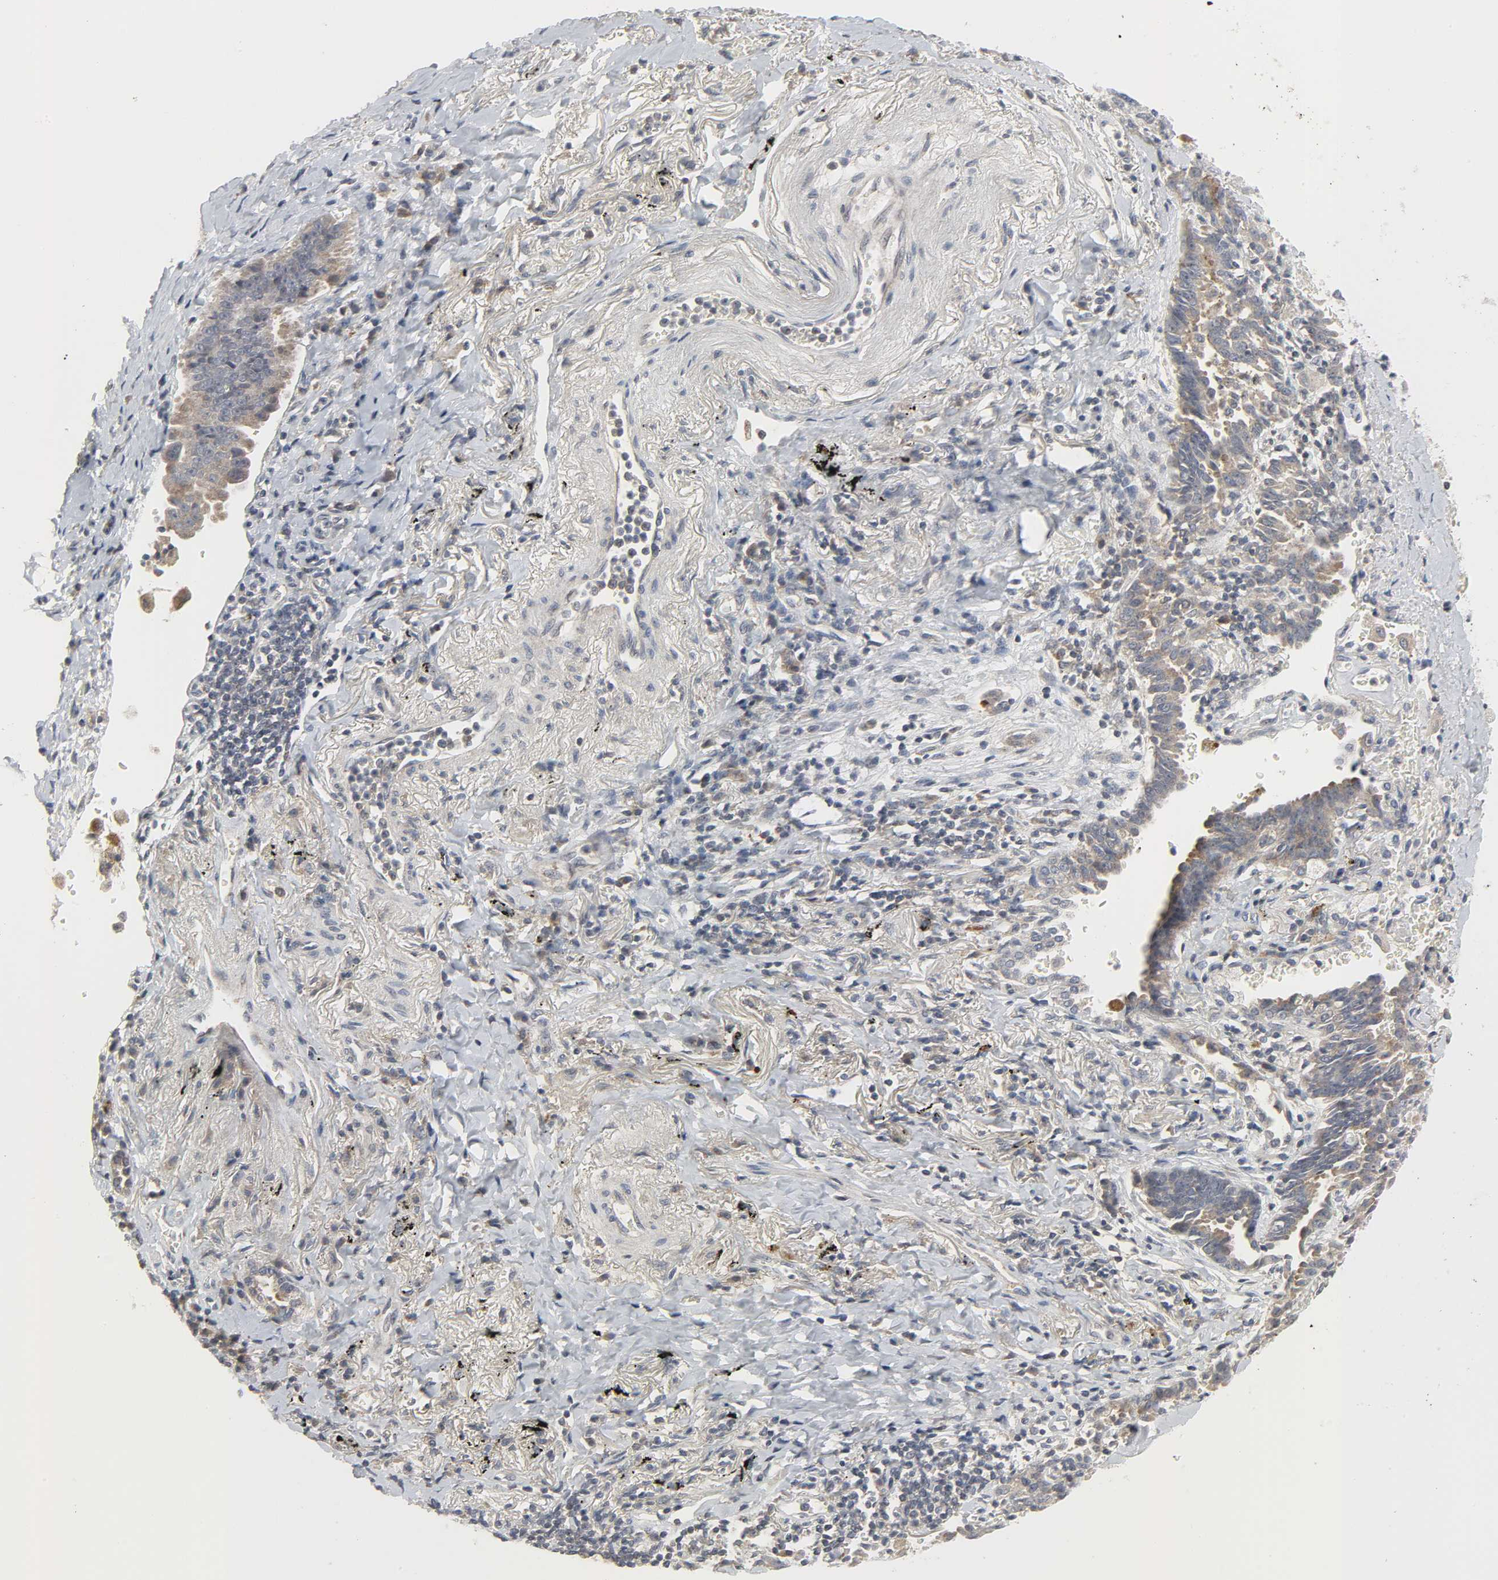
{"staining": {"intensity": "moderate", "quantity": ">75%", "location": "cytoplasmic/membranous"}, "tissue": "lung cancer", "cell_type": "Tumor cells", "image_type": "cancer", "snomed": [{"axis": "morphology", "description": "Adenocarcinoma, NOS"}, {"axis": "topography", "description": "Lung"}], "caption": "Lung cancer (adenocarcinoma) tissue reveals moderate cytoplasmic/membranous positivity in about >75% of tumor cells, visualized by immunohistochemistry. (DAB (3,3'-diaminobenzidine) = brown stain, brightfield microscopy at high magnification).", "gene": "CLIP1", "patient": {"sex": "female", "age": 64}}